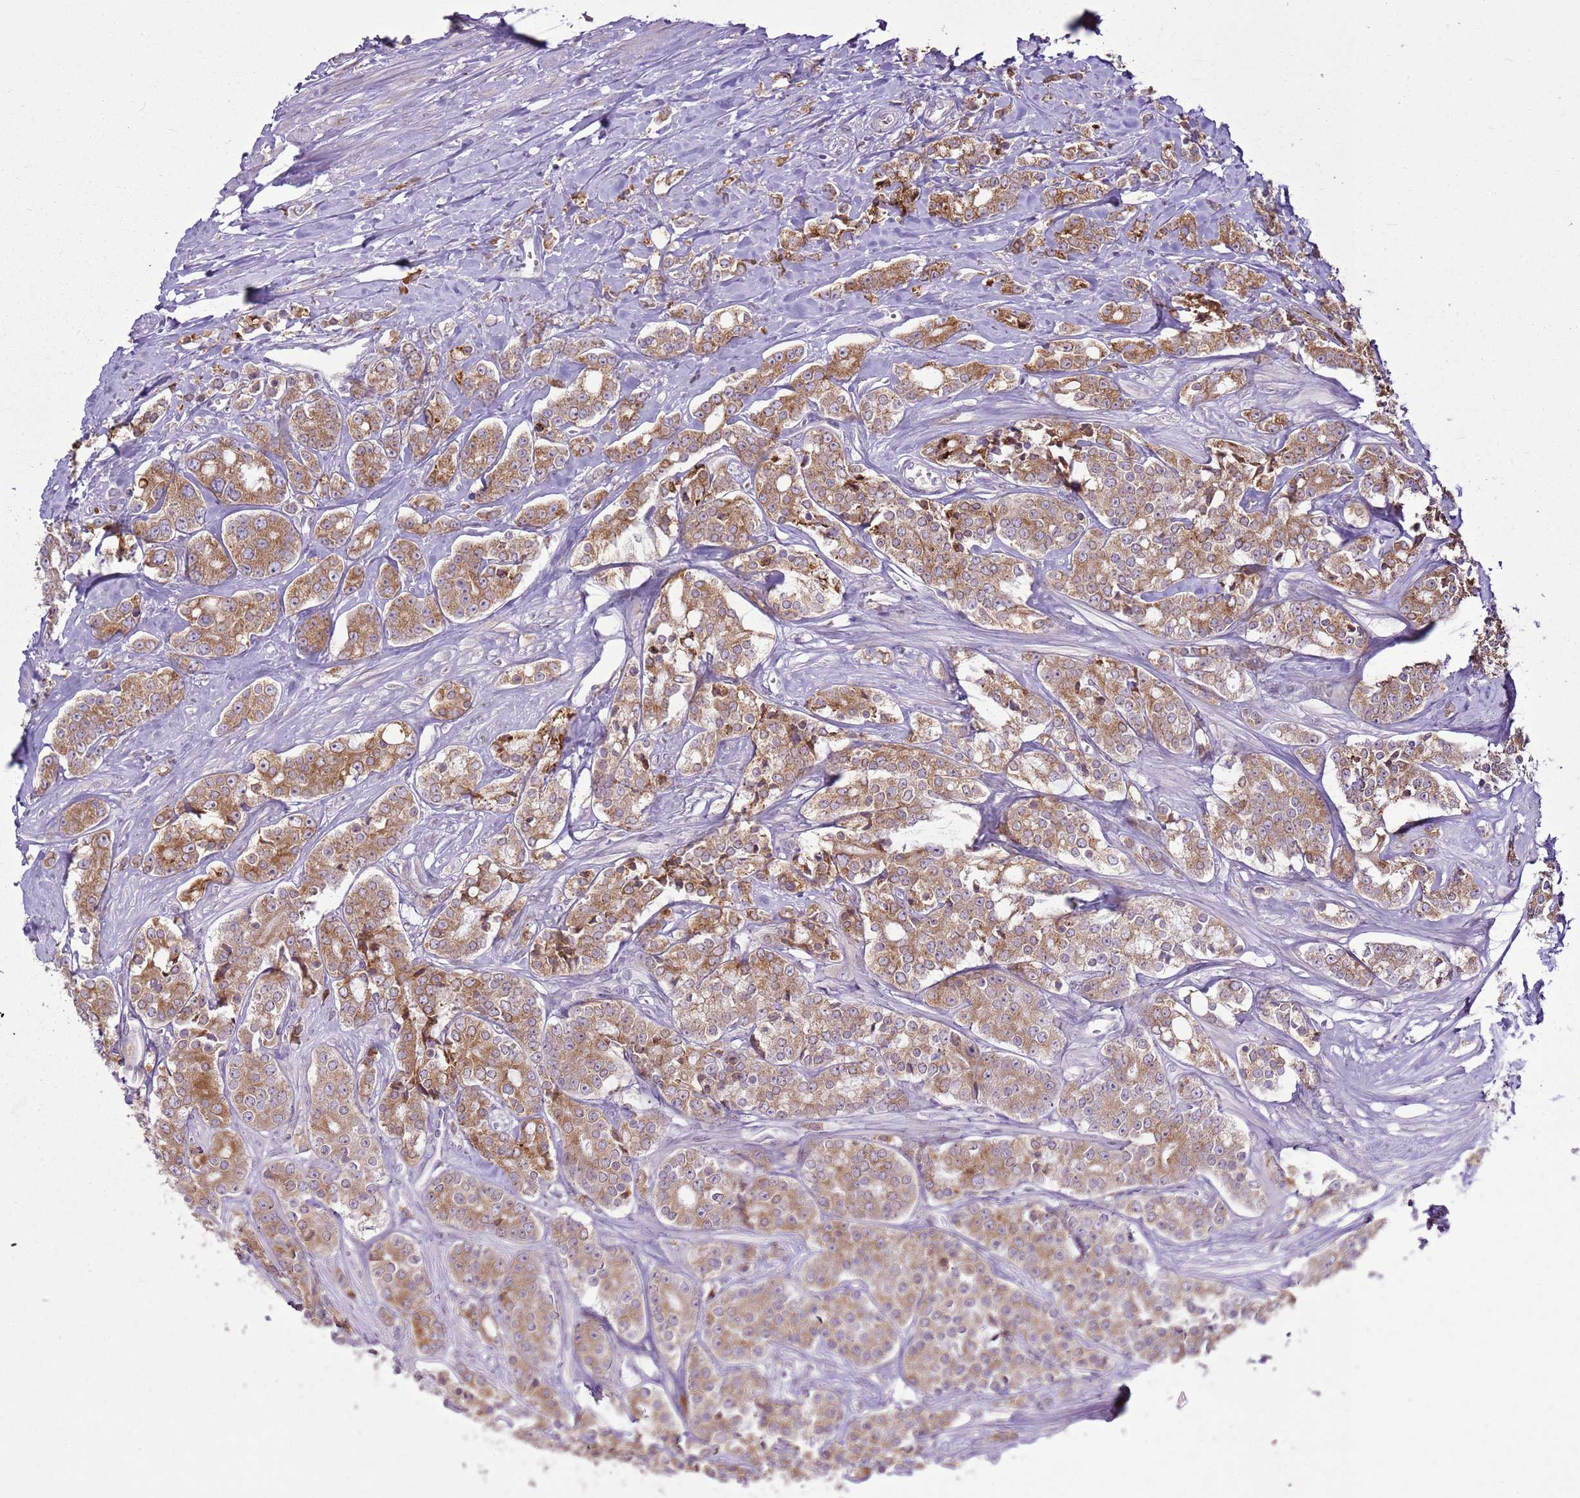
{"staining": {"intensity": "strong", "quantity": ">75%", "location": "cytoplasmic/membranous"}, "tissue": "prostate cancer", "cell_type": "Tumor cells", "image_type": "cancer", "snomed": [{"axis": "morphology", "description": "Adenocarcinoma, High grade"}, {"axis": "topography", "description": "Prostate"}], "caption": "A brown stain highlights strong cytoplasmic/membranous positivity of a protein in adenocarcinoma (high-grade) (prostate) tumor cells. (Stains: DAB (3,3'-diaminobenzidine) in brown, nuclei in blue, Microscopy: brightfield microscopy at high magnification).", "gene": "TMED10", "patient": {"sex": "male", "age": 62}}